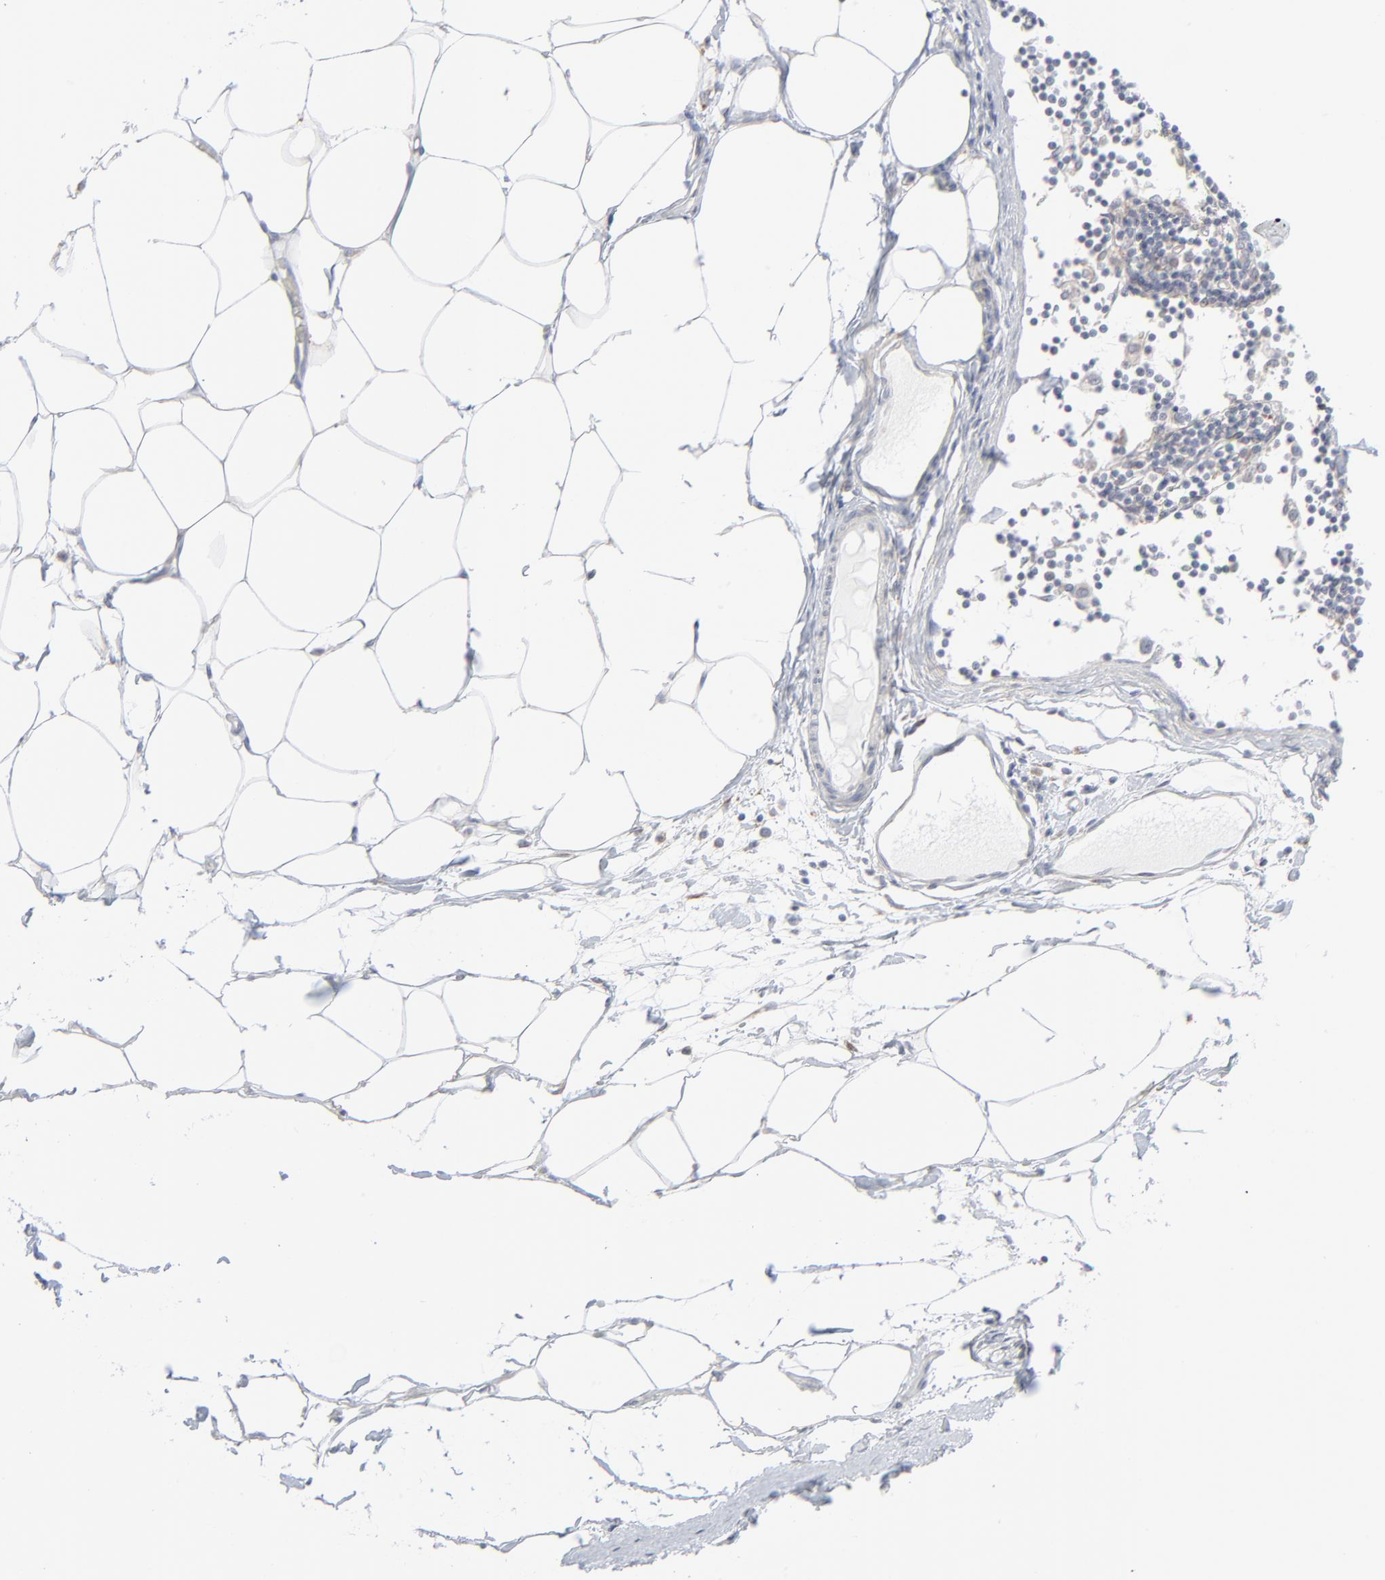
{"staining": {"intensity": "negative", "quantity": "none", "location": "none"}, "tissue": "adipose tissue", "cell_type": "Adipocytes", "image_type": "normal", "snomed": [{"axis": "morphology", "description": "Normal tissue, NOS"}, {"axis": "morphology", "description": "Adenocarcinoma, NOS"}, {"axis": "topography", "description": "Colon"}, {"axis": "topography", "description": "Peripheral nerve tissue"}], "caption": "DAB immunohistochemical staining of benign human adipose tissue displays no significant staining in adipocytes.", "gene": "KDSR", "patient": {"sex": "male", "age": 14}}